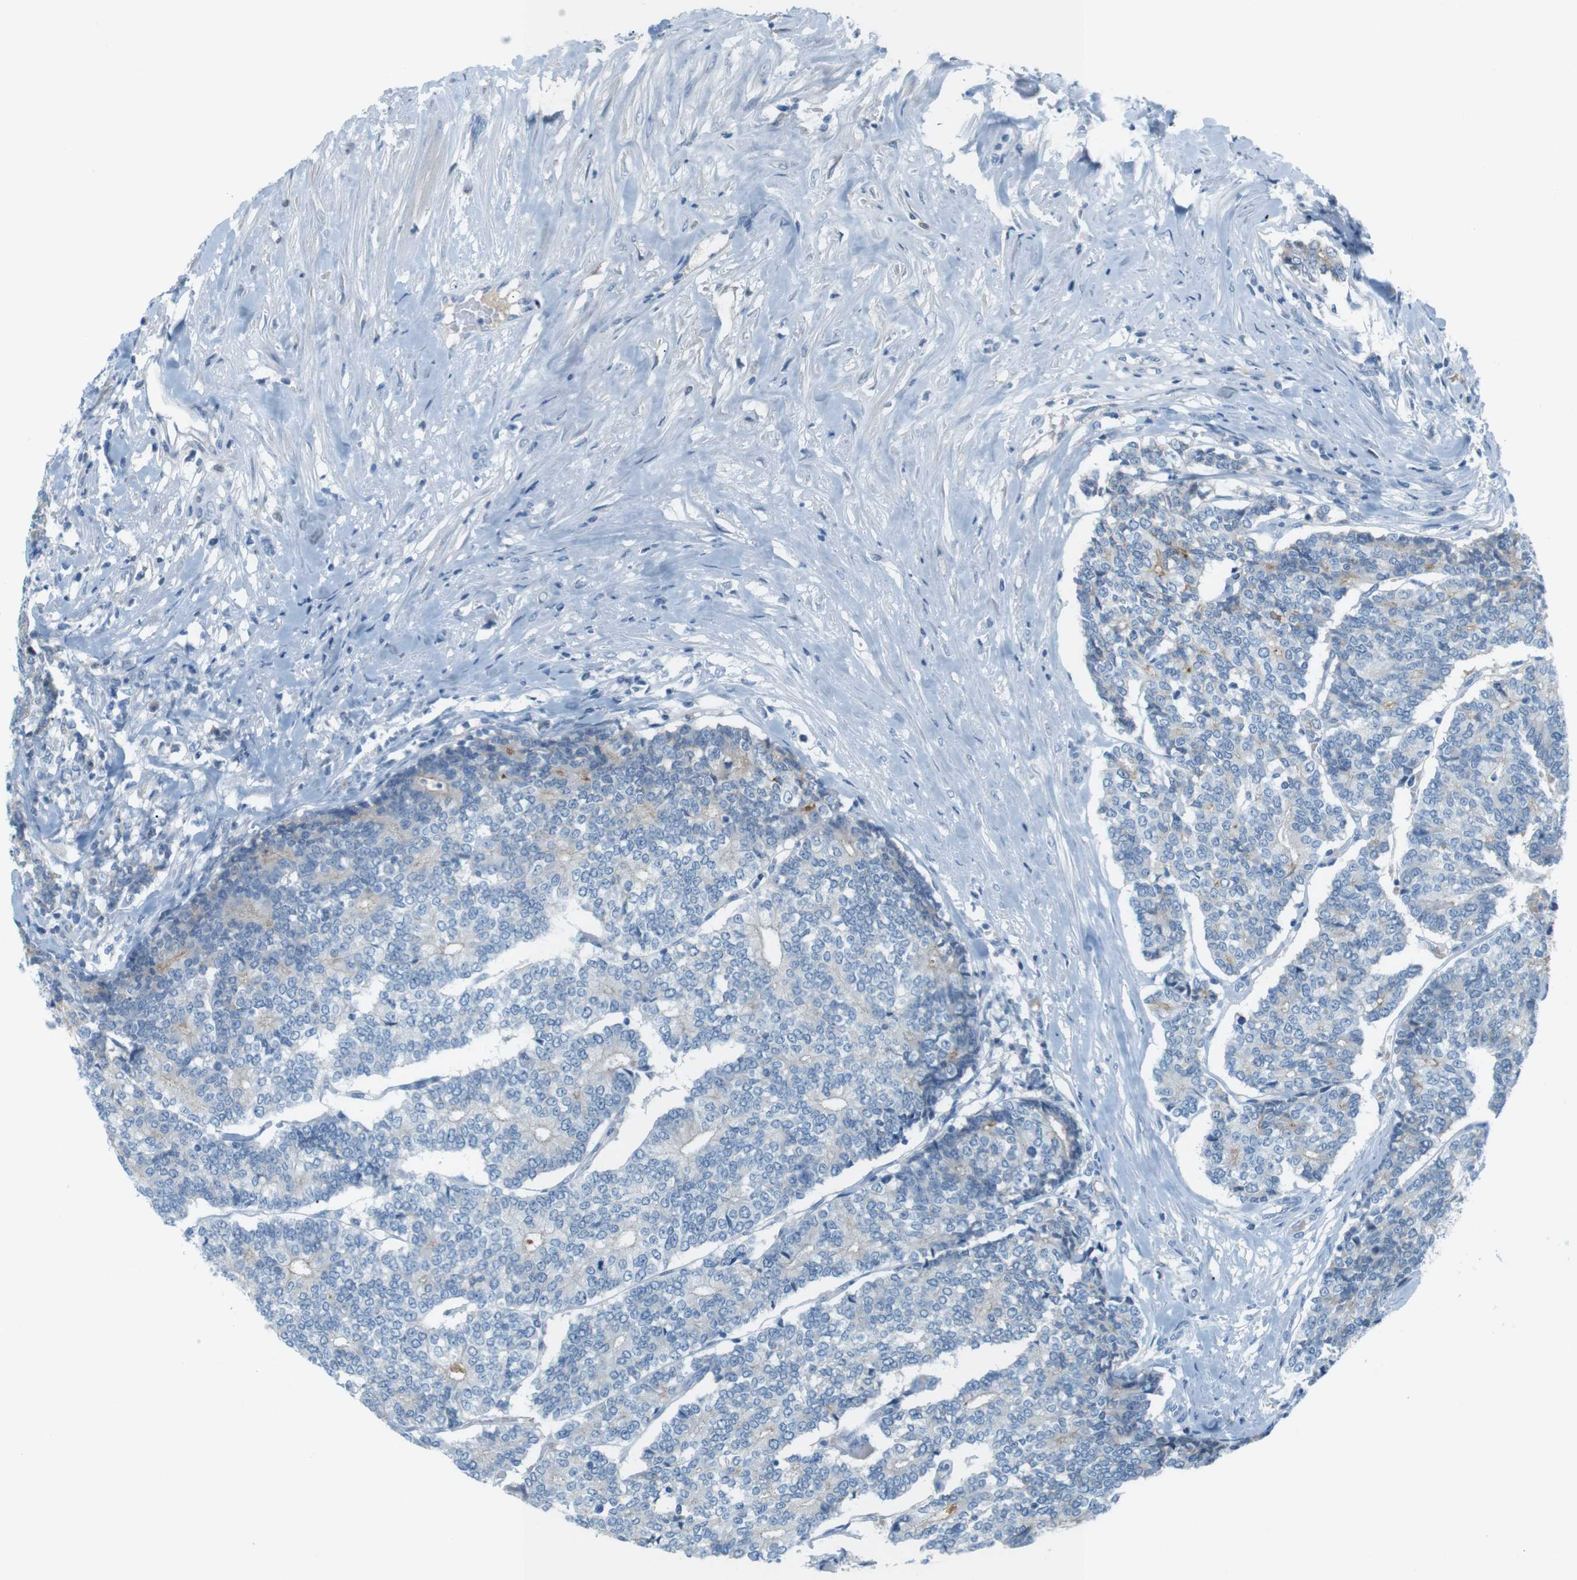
{"staining": {"intensity": "negative", "quantity": "none", "location": "none"}, "tissue": "prostate cancer", "cell_type": "Tumor cells", "image_type": "cancer", "snomed": [{"axis": "morphology", "description": "Normal tissue, NOS"}, {"axis": "morphology", "description": "Adenocarcinoma, High grade"}, {"axis": "topography", "description": "Prostate"}, {"axis": "topography", "description": "Seminal veicle"}], "caption": "Photomicrograph shows no protein staining in tumor cells of prostate high-grade adenocarcinoma tissue.", "gene": "AZGP1", "patient": {"sex": "male", "age": 55}}